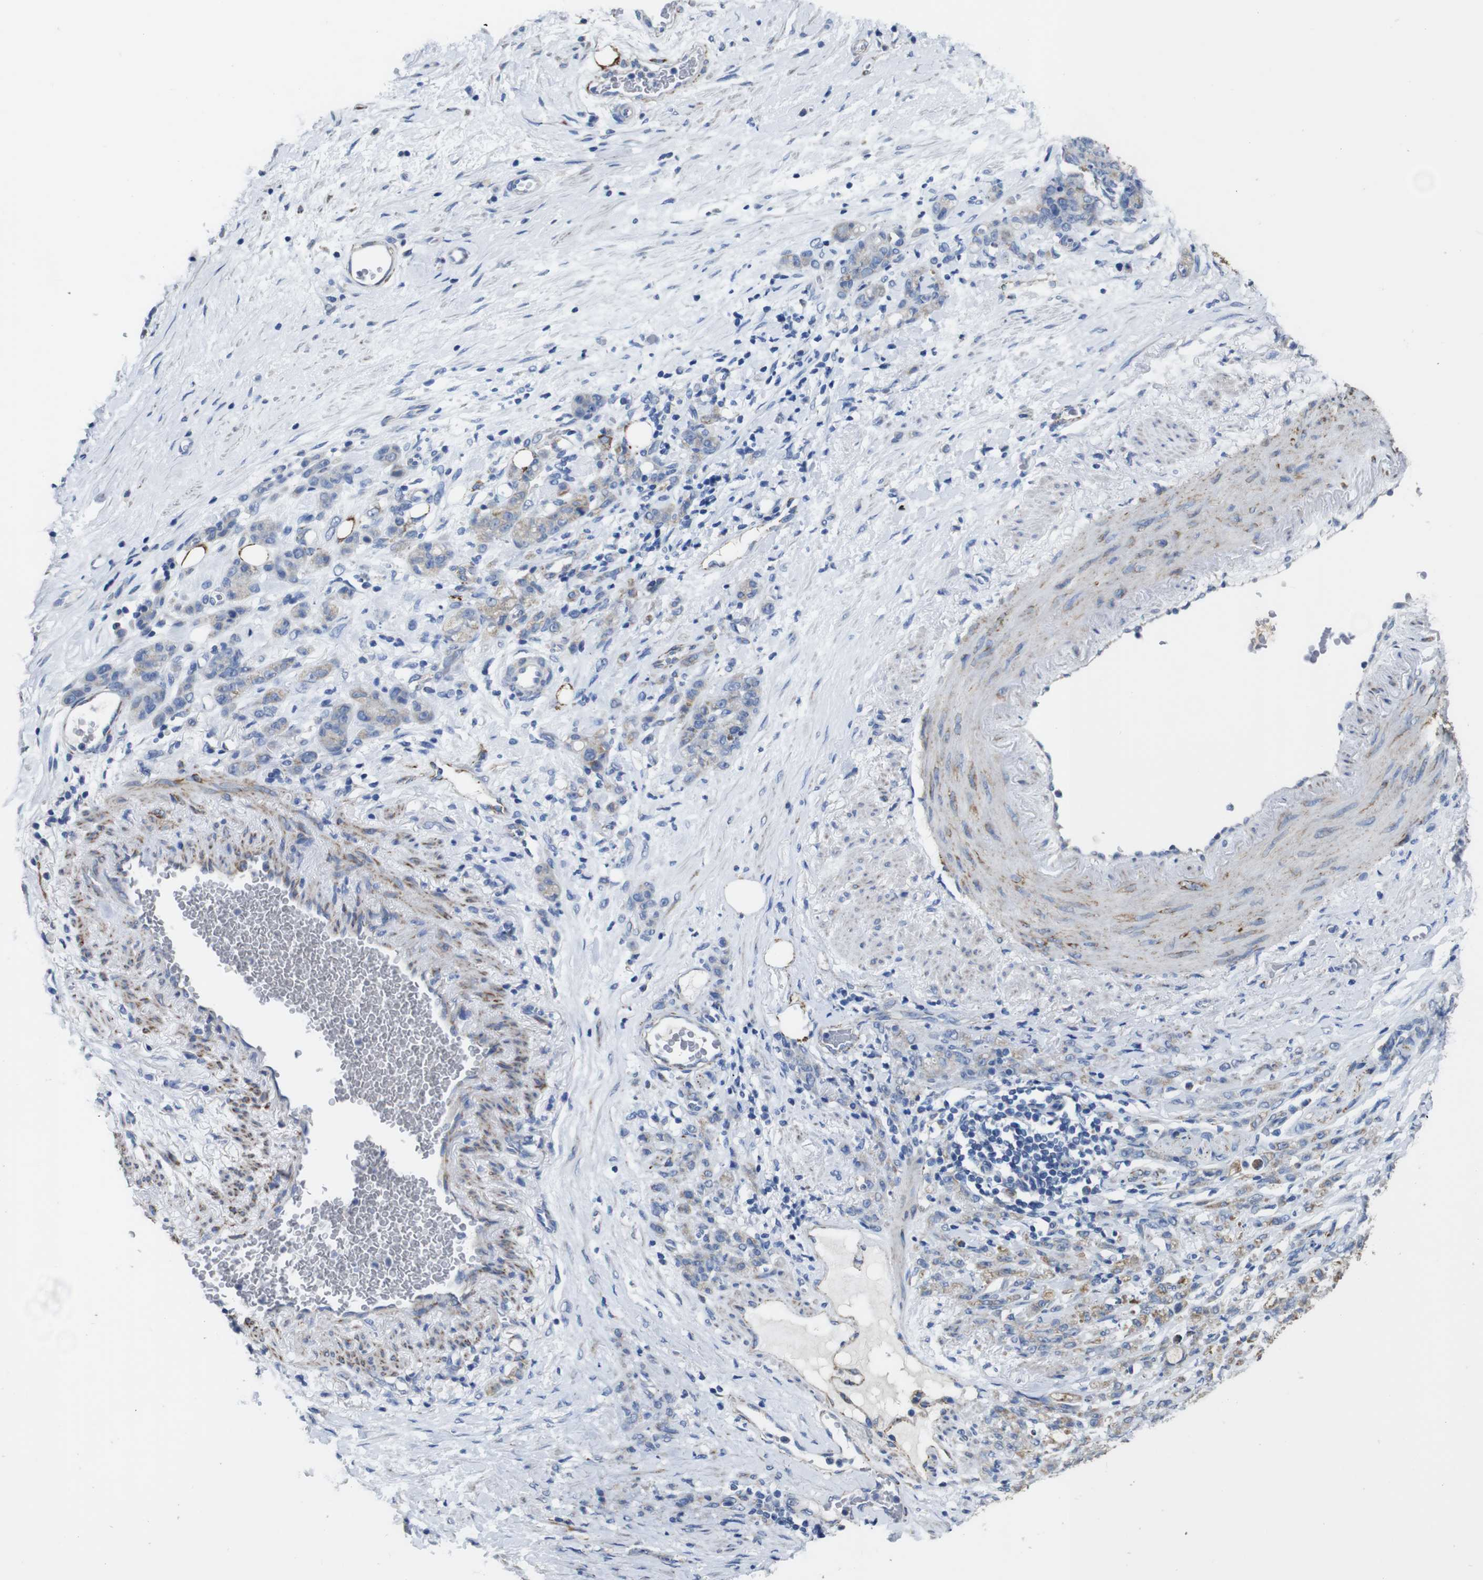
{"staining": {"intensity": "moderate", "quantity": "25%-75%", "location": "cytoplasmic/membranous"}, "tissue": "stomach cancer", "cell_type": "Tumor cells", "image_type": "cancer", "snomed": [{"axis": "morphology", "description": "Adenocarcinoma, NOS"}, {"axis": "topography", "description": "Stomach"}], "caption": "IHC (DAB) staining of adenocarcinoma (stomach) reveals moderate cytoplasmic/membranous protein positivity in approximately 25%-75% of tumor cells. (DAB (3,3'-diaminobenzidine) IHC with brightfield microscopy, high magnification).", "gene": "MAOA", "patient": {"sex": "male", "age": 82}}